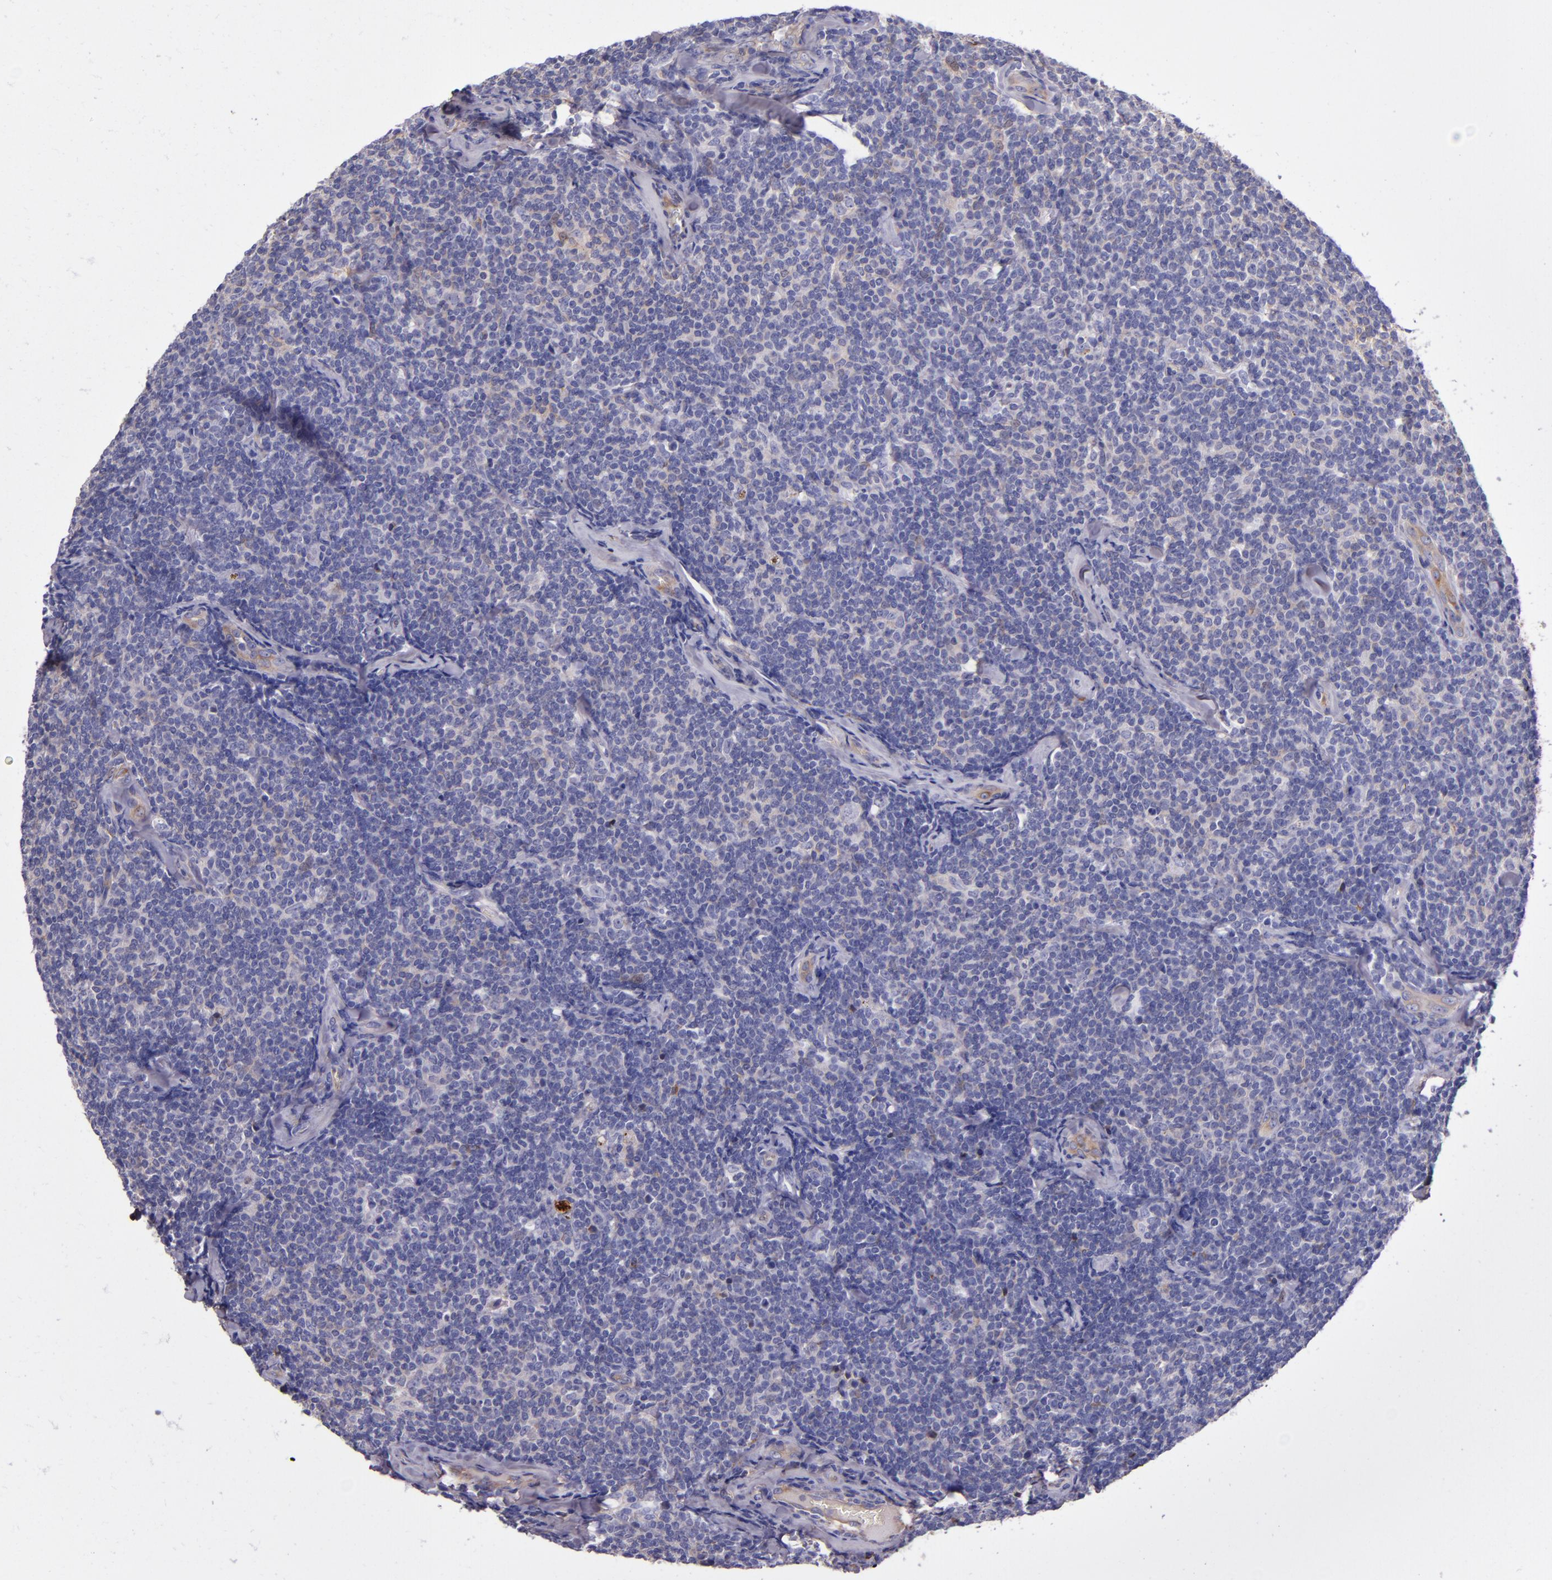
{"staining": {"intensity": "negative", "quantity": "none", "location": "none"}, "tissue": "lymphoma", "cell_type": "Tumor cells", "image_type": "cancer", "snomed": [{"axis": "morphology", "description": "Malignant lymphoma, non-Hodgkin's type, Low grade"}, {"axis": "topography", "description": "Lymph node"}], "caption": "This is an immunohistochemistry (IHC) micrograph of human lymphoma. There is no positivity in tumor cells.", "gene": "CLEC3B", "patient": {"sex": "female", "age": 56}}